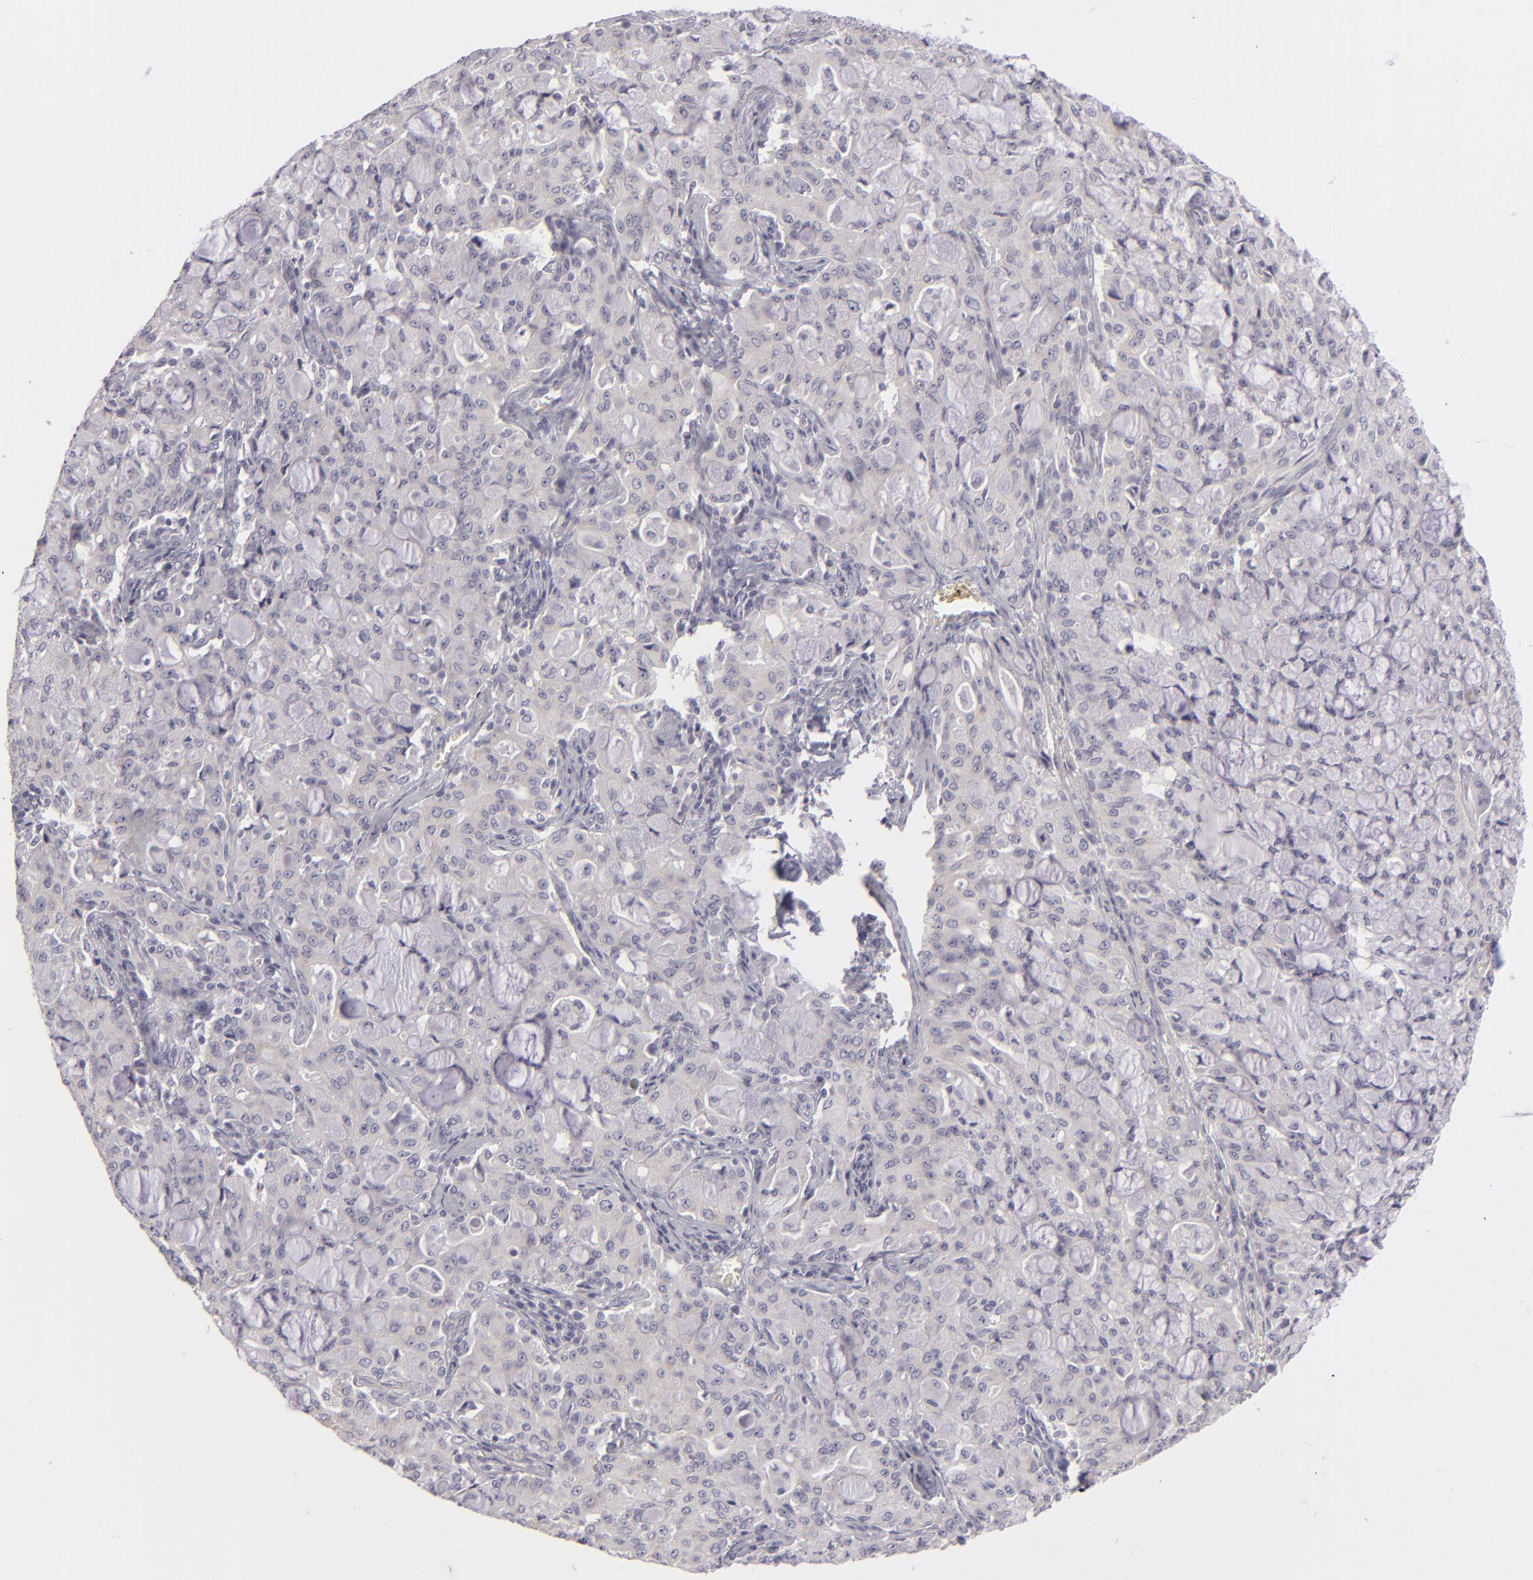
{"staining": {"intensity": "weak", "quantity": "<25%", "location": "cytoplasmic/membranous"}, "tissue": "lung cancer", "cell_type": "Tumor cells", "image_type": "cancer", "snomed": [{"axis": "morphology", "description": "Adenocarcinoma, NOS"}, {"axis": "topography", "description": "Lung"}], "caption": "Tumor cells are negative for protein expression in human lung cancer.", "gene": "DLG4", "patient": {"sex": "female", "age": 44}}